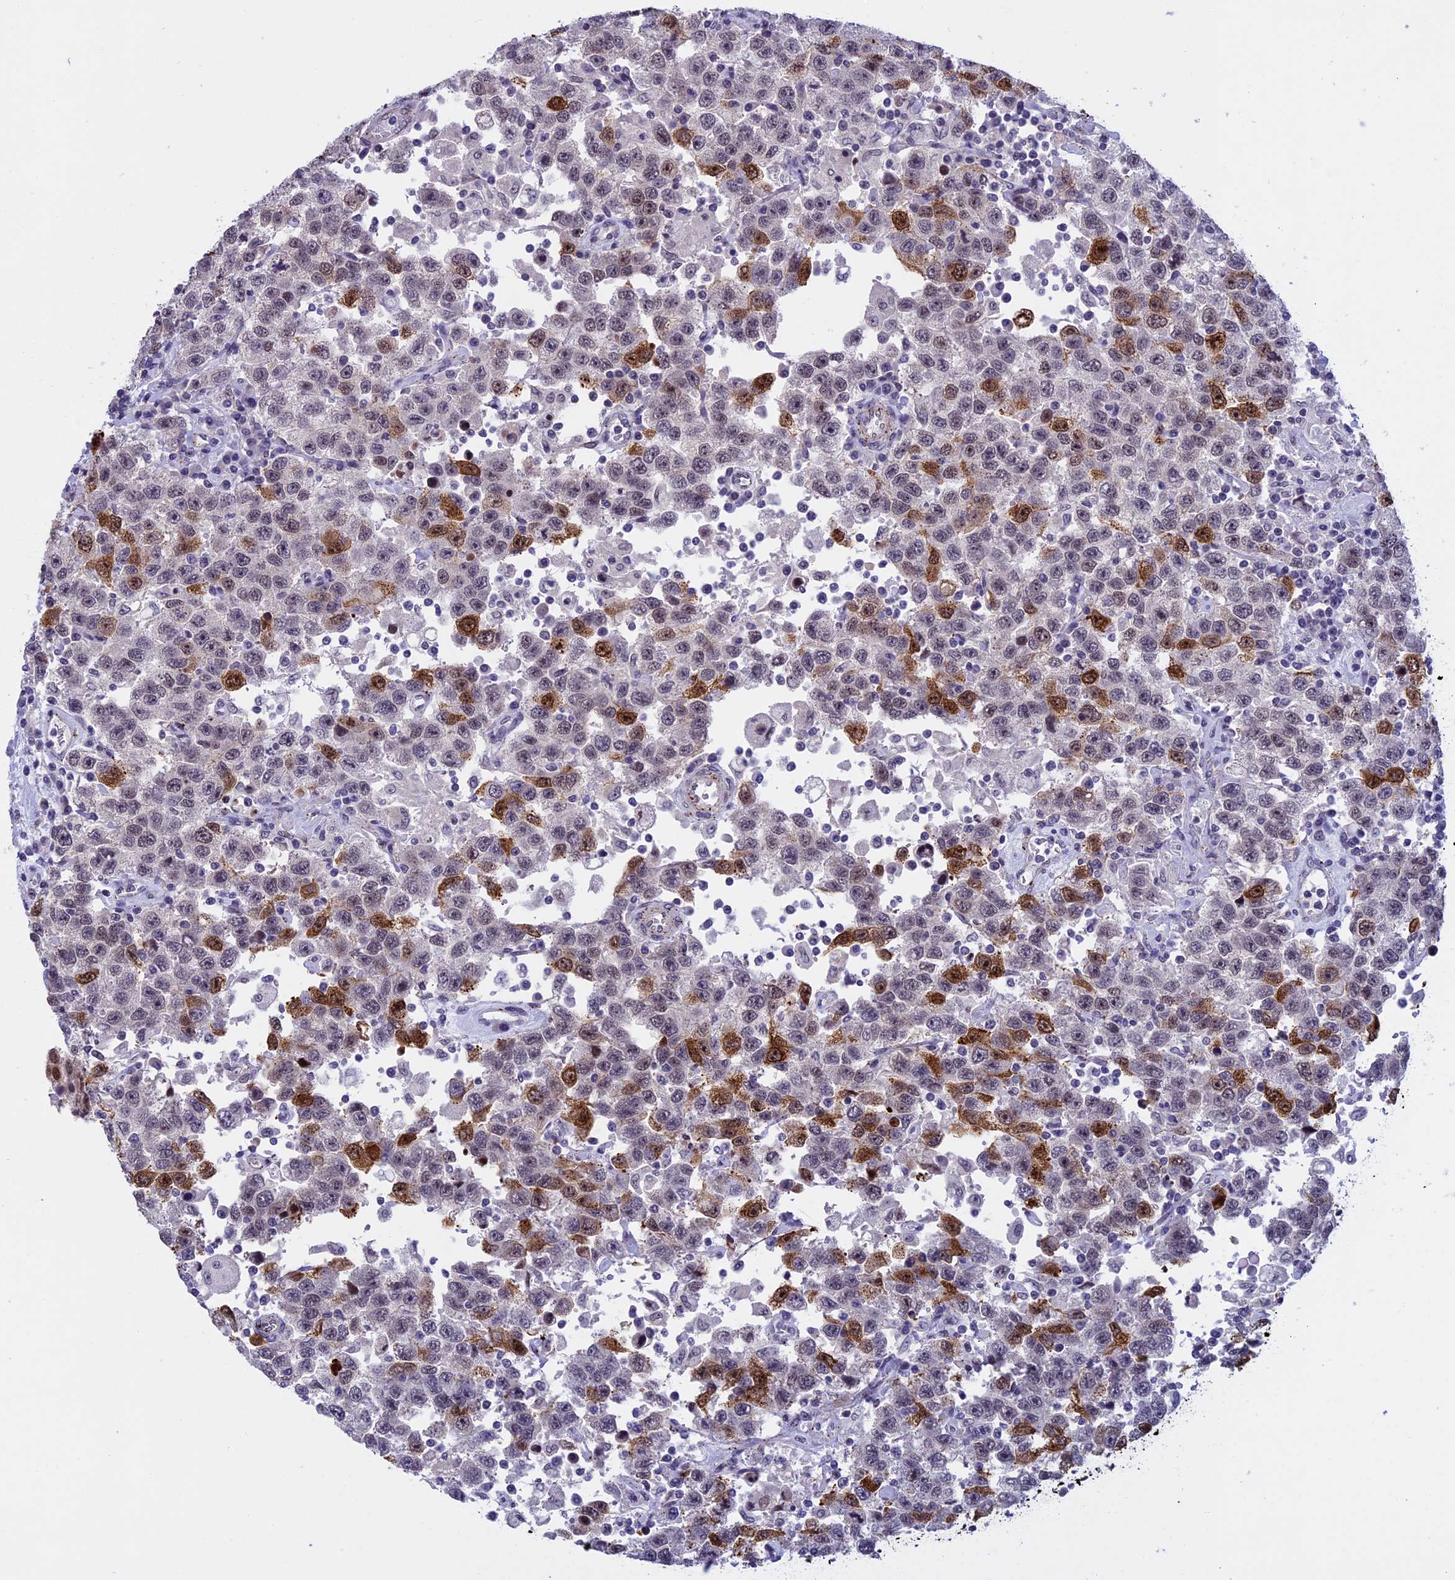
{"staining": {"intensity": "moderate", "quantity": "25%-75%", "location": "cytoplasmic/membranous,nuclear"}, "tissue": "testis cancer", "cell_type": "Tumor cells", "image_type": "cancer", "snomed": [{"axis": "morphology", "description": "Seminoma, NOS"}, {"axis": "topography", "description": "Testis"}], "caption": "Immunohistochemistry (IHC) of testis seminoma displays medium levels of moderate cytoplasmic/membranous and nuclear positivity in about 25%-75% of tumor cells.", "gene": "NIPBL", "patient": {"sex": "male", "age": 41}}